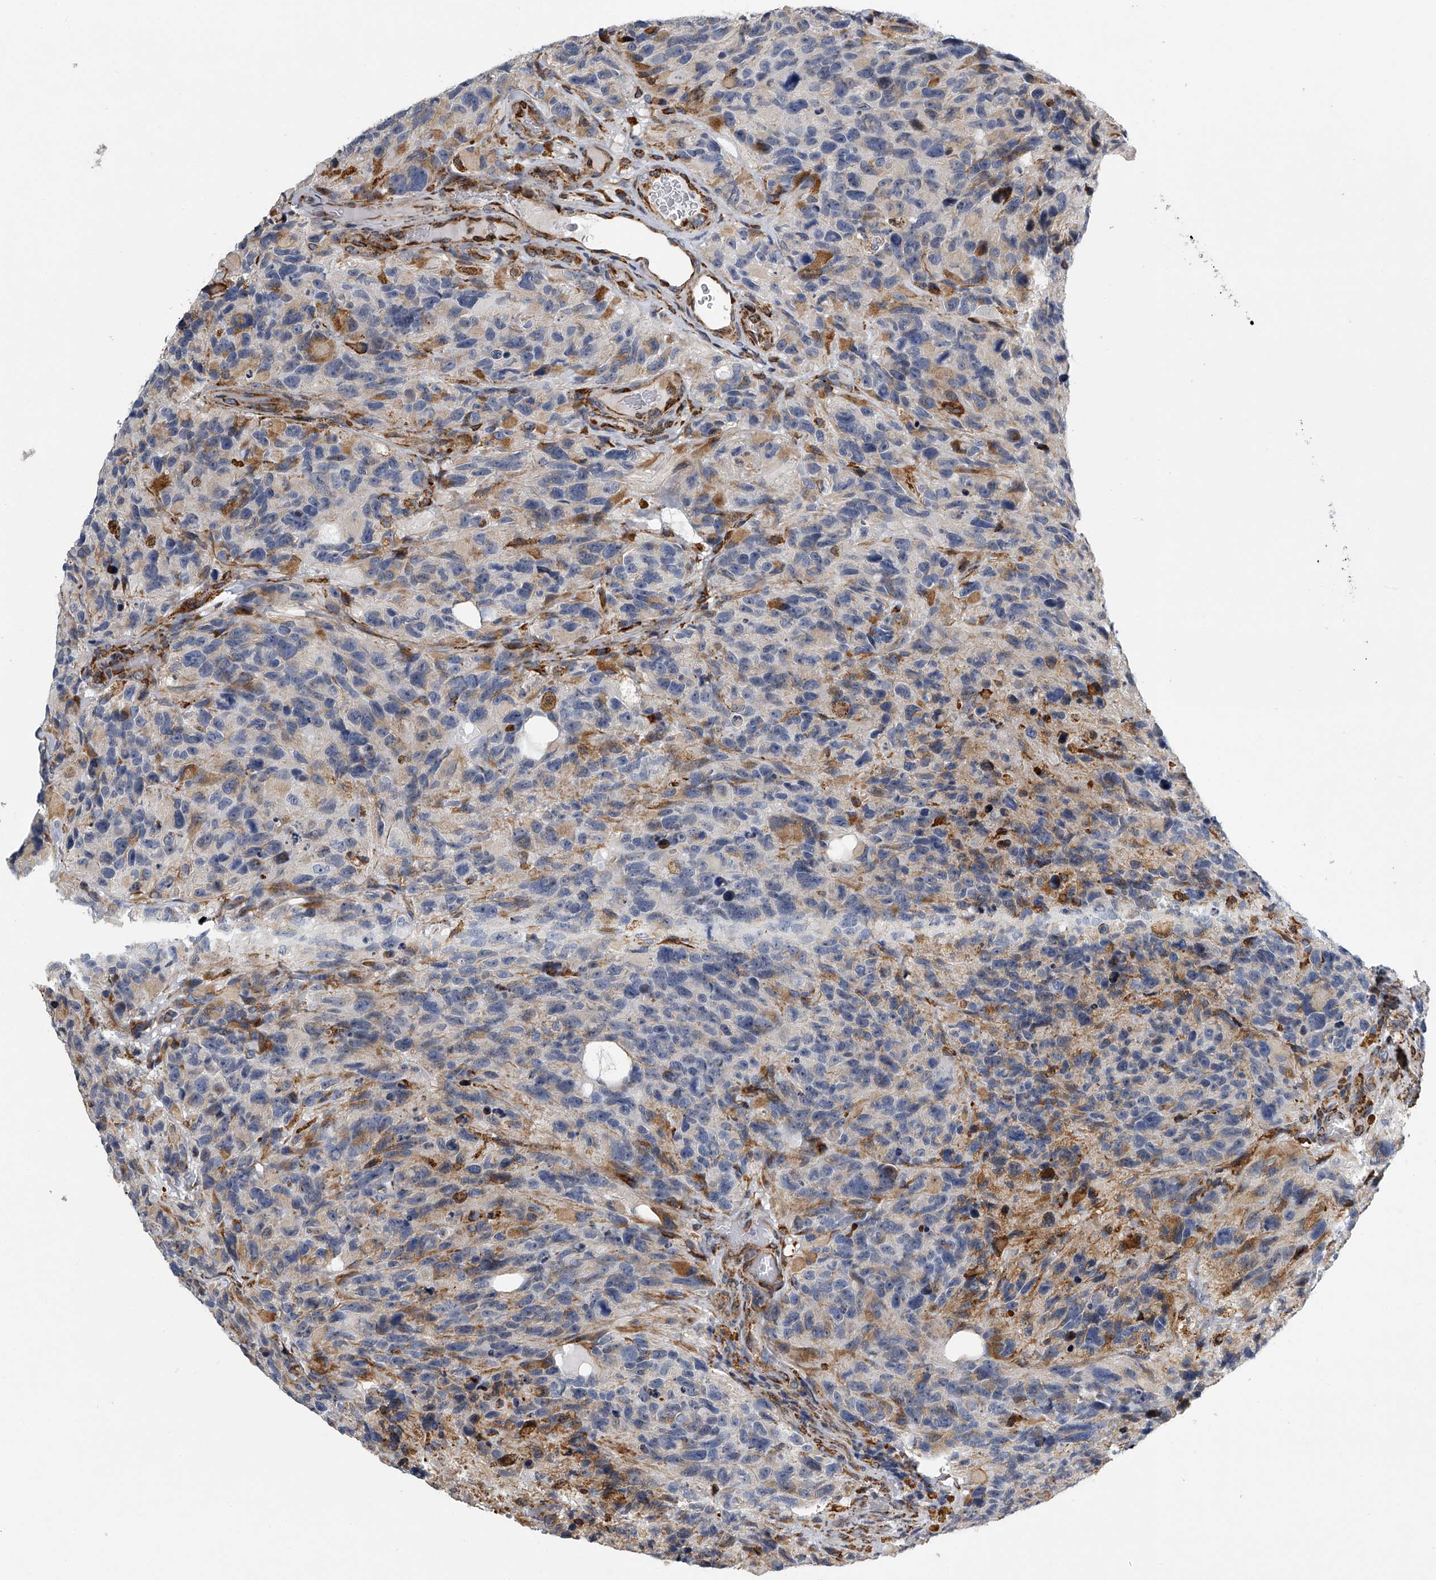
{"staining": {"intensity": "moderate", "quantity": "<25%", "location": "cytoplasmic/membranous"}, "tissue": "glioma", "cell_type": "Tumor cells", "image_type": "cancer", "snomed": [{"axis": "morphology", "description": "Glioma, malignant, High grade"}, {"axis": "topography", "description": "Brain"}], "caption": "Immunohistochemistry (IHC) of glioma shows low levels of moderate cytoplasmic/membranous expression in about <25% of tumor cells.", "gene": "TMEM63C", "patient": {"sex": "male", "age": 69}}